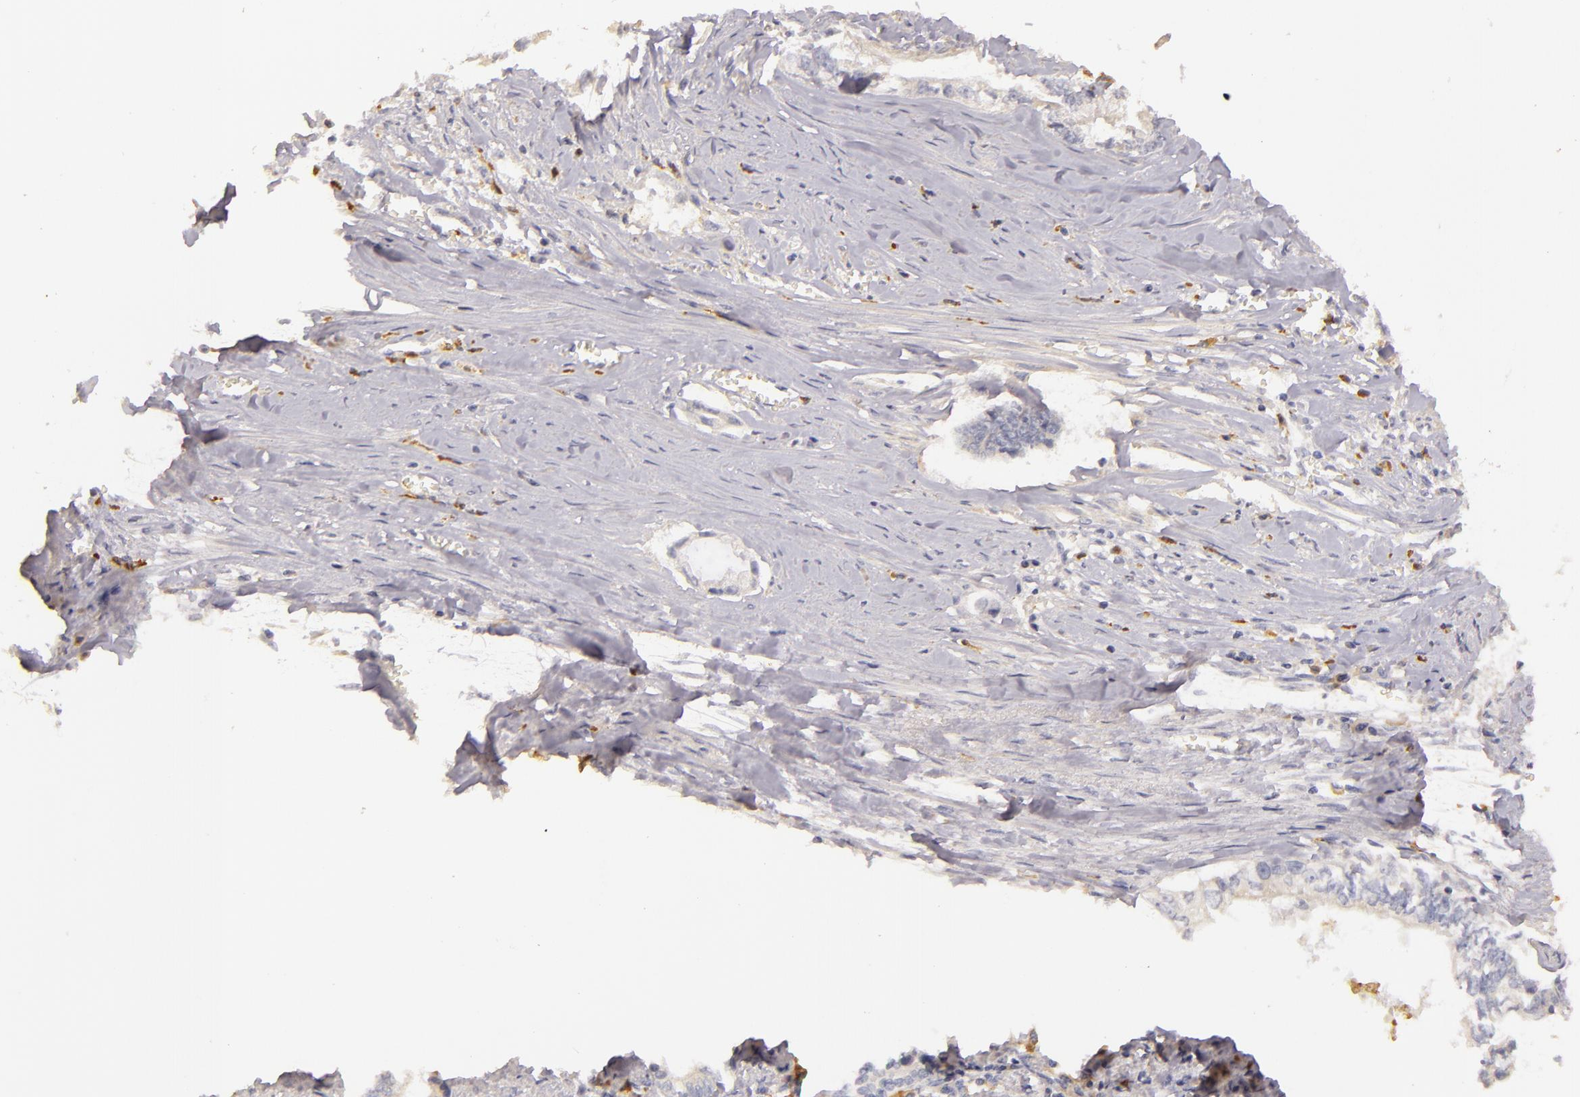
{"staining": {"intensity": "weak", "quantity": "<25%", "location": "cytoplasmic/membranous"}, "tissue": "liver cancer", "cell_type": "Tumor cells", "image_type": "cancer", "snomed": [{"axis": "morphology", "description": "Cholangiocarcinoma"}, {"axis": "topography", "description": "Liver"}], "caption": "Tumor cells are negative for protein expression in human liver cholangiocarcinoma.", "gene": "TLR8", "patient": {"sex": "male", "age": 57}}